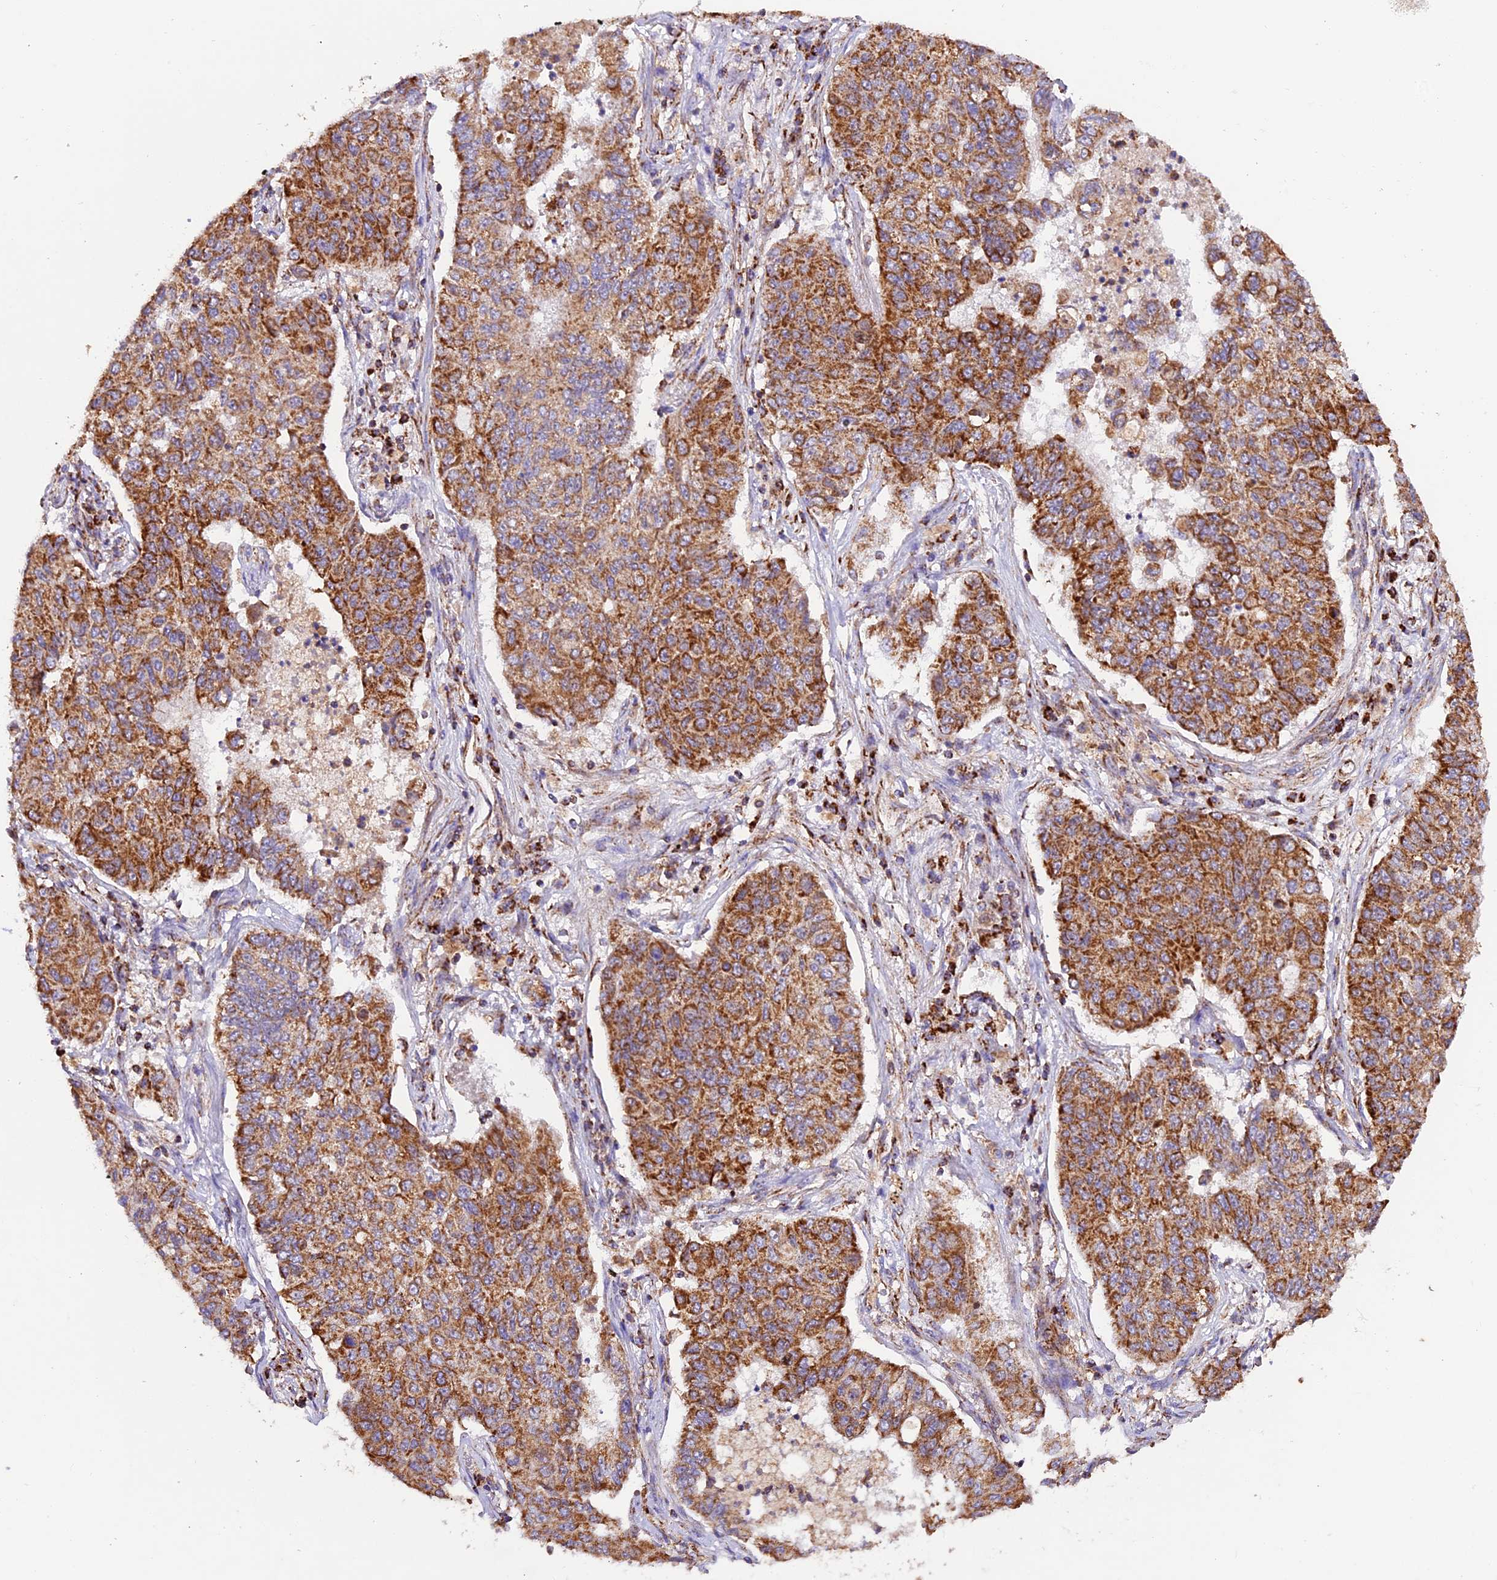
{"staining": {"intensity": "strong", "quantity": ">75%", "location": "cytoplasmic/membranous"}, "tissue": "lung cancer", "cell_type": "Tumor cells", "image_type": "cancer", "snomed": [{"axis": "morphology", "description": "Squamous cell carcinoma, NOS"}, {"axis": "topography", "description": "Lung"}], "caption": "High-magnification brightfield microscopy of lung cancer (squamous cell carcinoma) stained with DAB (brown) and counterstained with hematoxylin (blue). tumor cells exhibit strong cytoplasmic/membranous expression is identified in about>75% of cells. Ihc stains the protein in brown and the nuclei are stained blue.", "gene": "NDUFA8", "patient": {"sex": "male", "age": 74}}